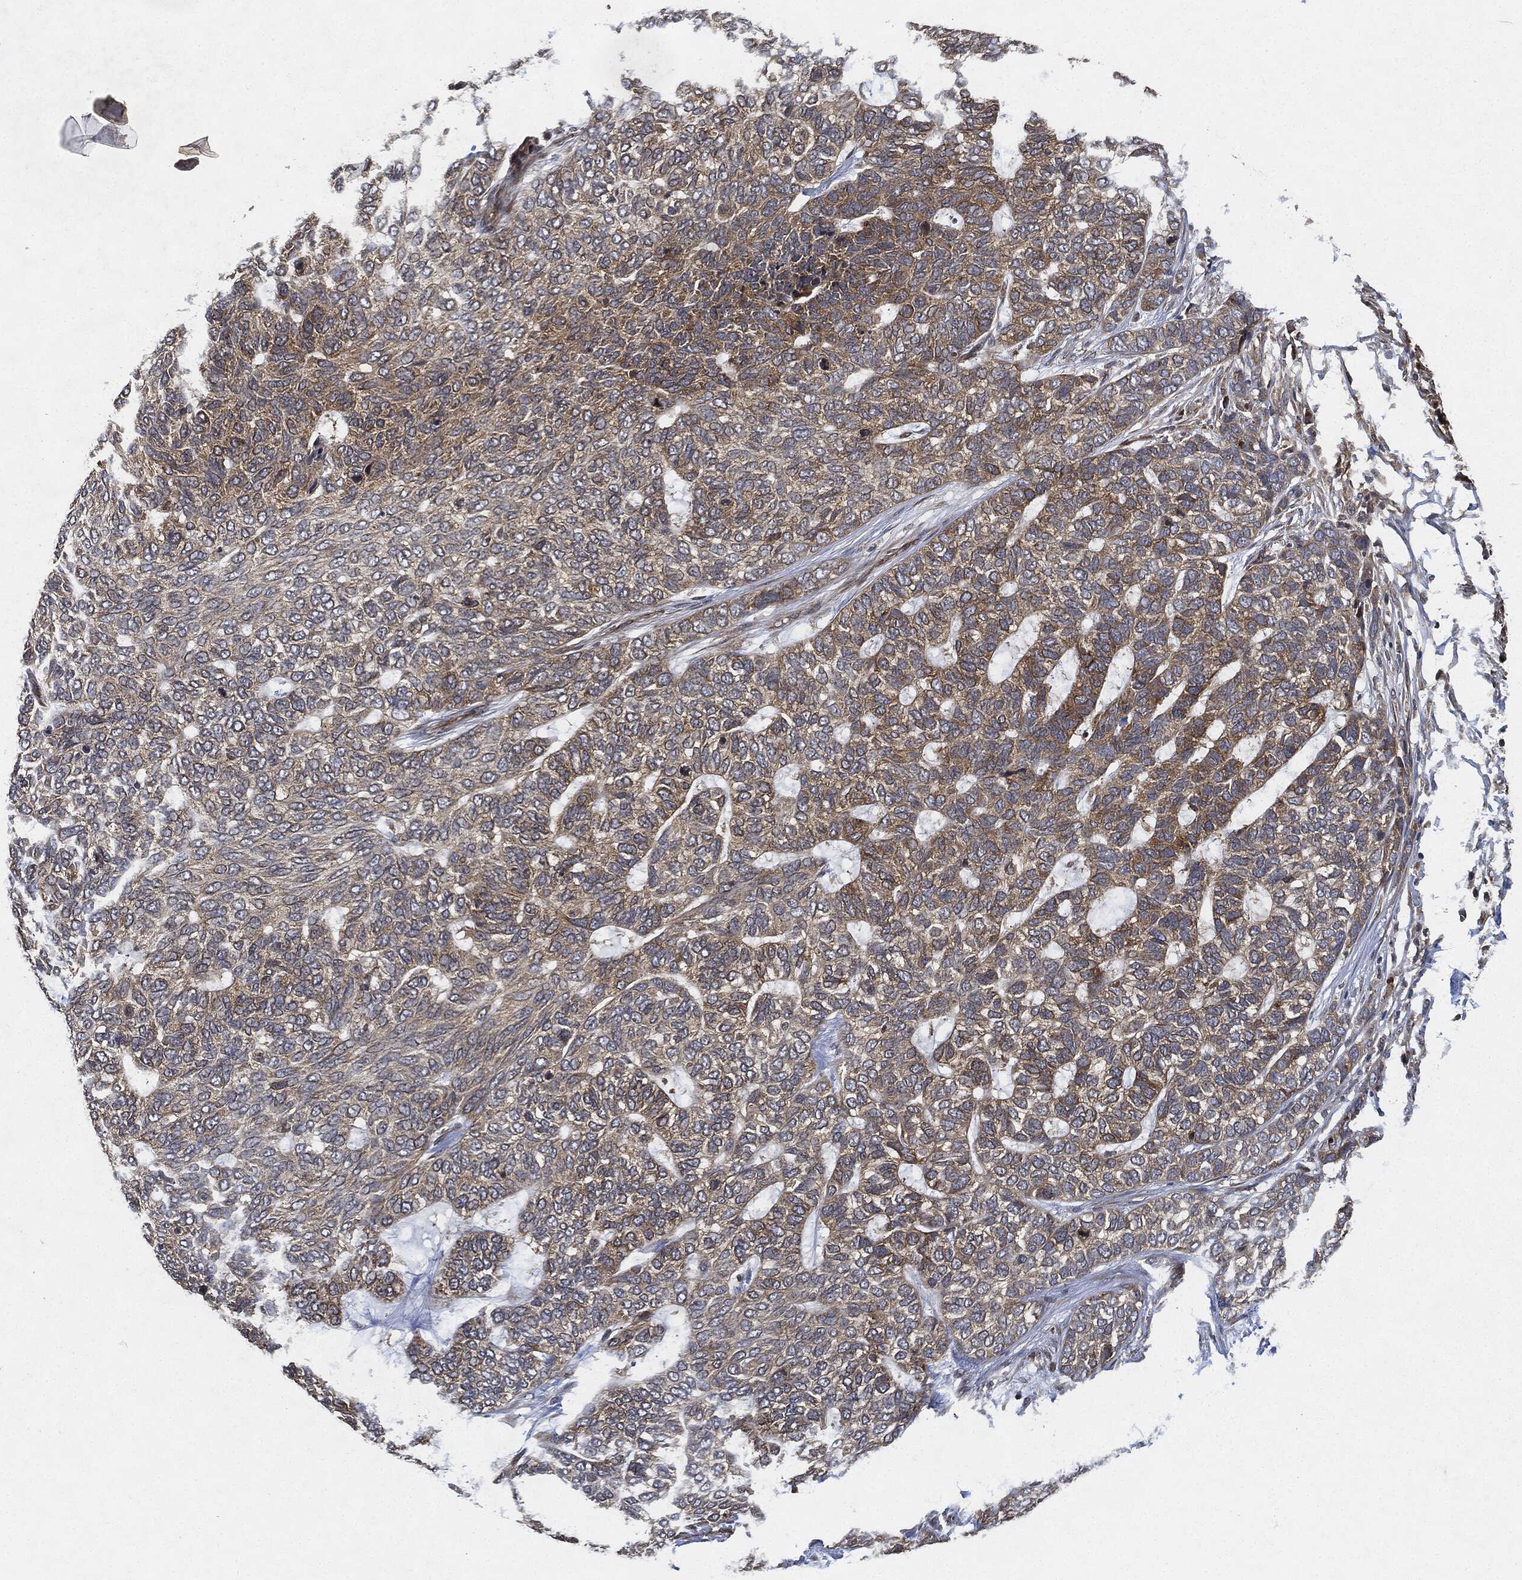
{"staining": {"intensity": "weak", "quantity": "25%-75%", "location": "cytoplasmic/membranous"}, "tissue": "skin cancer", "cell_type": "Tumor cells", "image_type": "cancer", "snomed": [{"axis": "morphology", "description": "Basal cell carcinoma"}, {"axis": "topography", "description": "Skin"}], "caption": "Protein expression analysis of human skin basal cell carcinoma reveals weak cytoplasmic/membranous staining in about 25%-75% of tumor cells.", "gene": "MLST8", "patient": {"sex": "female", "age": 65}}